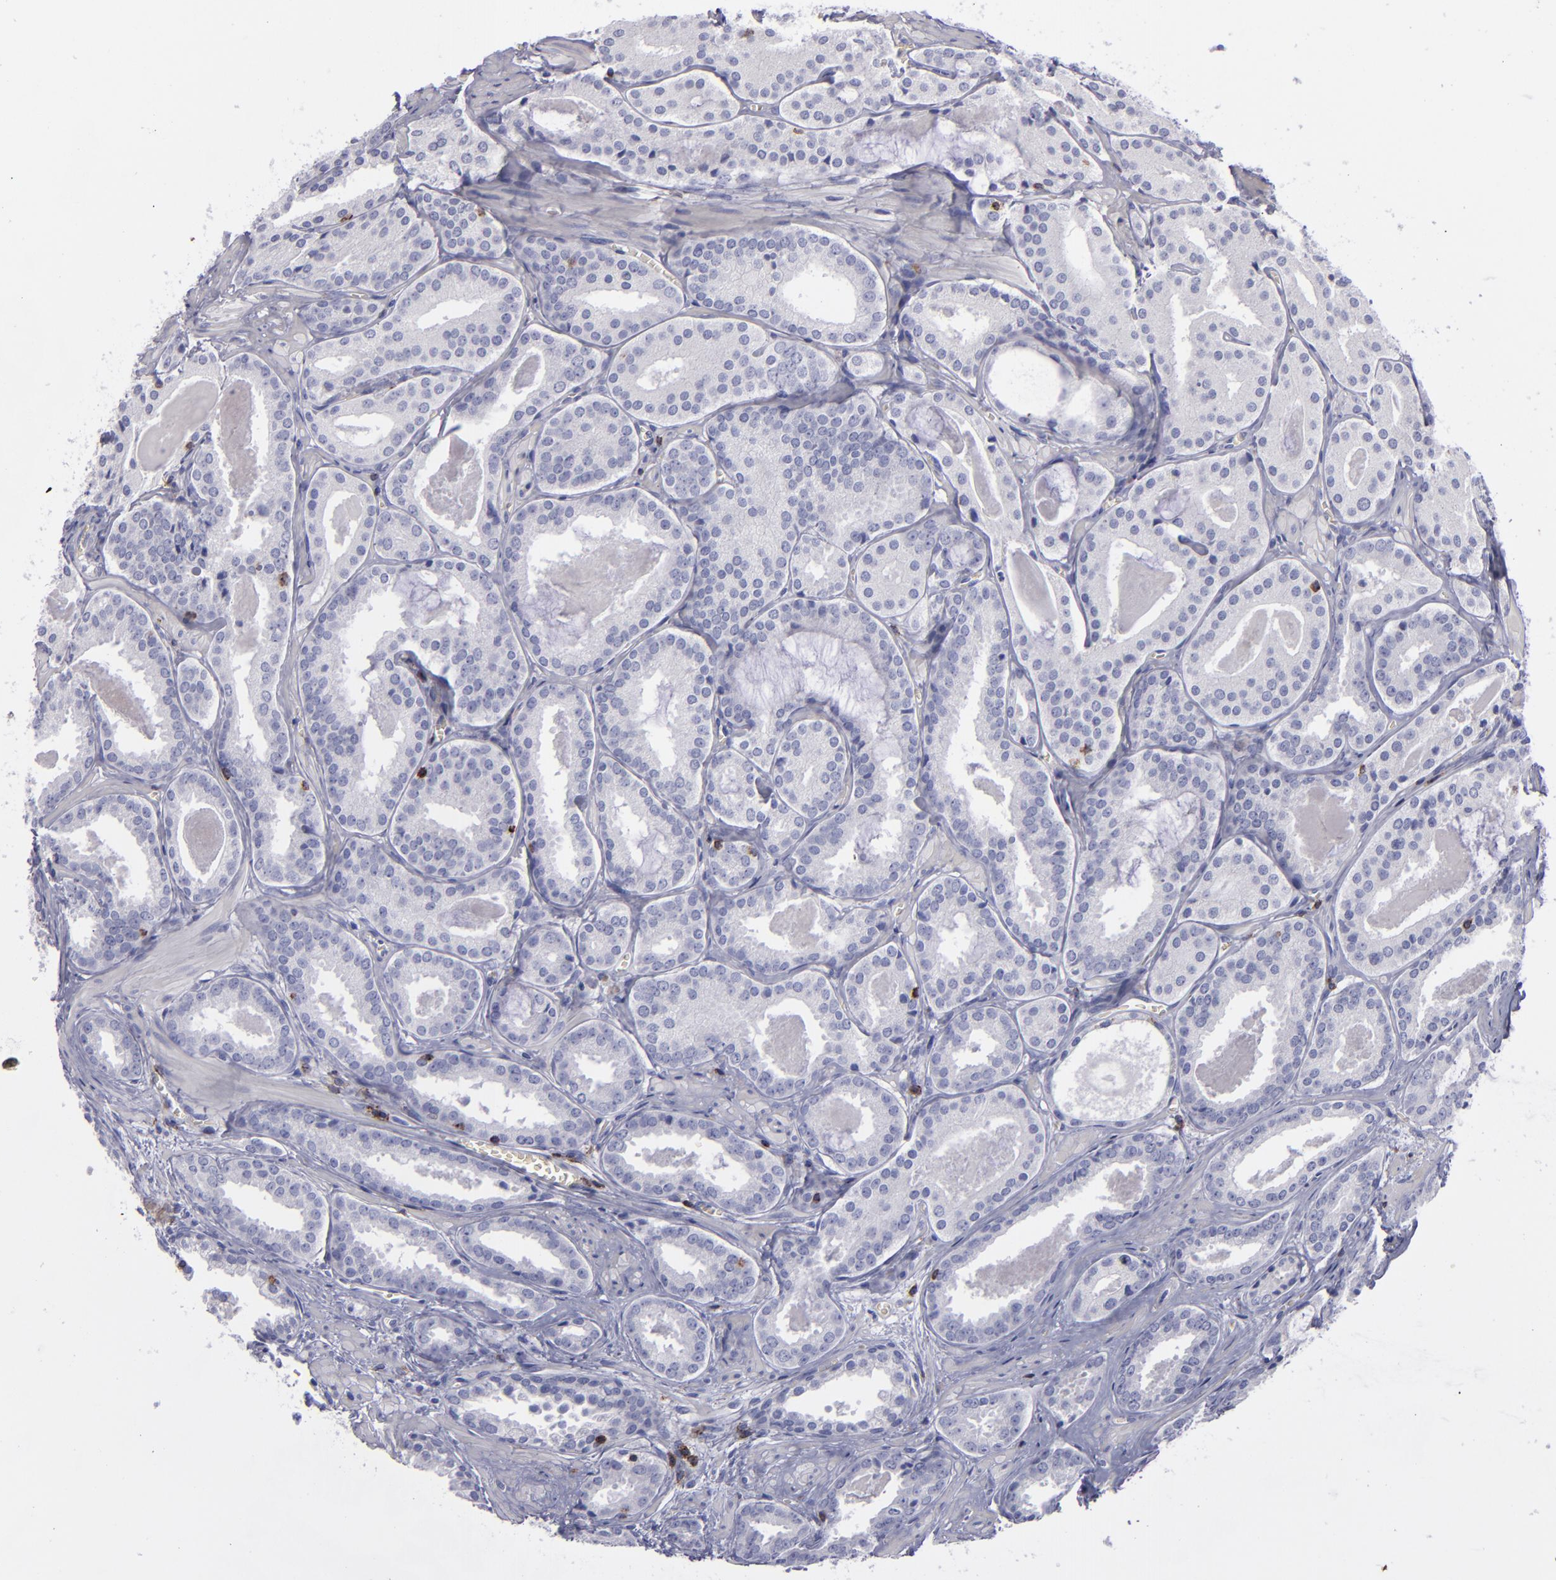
{"staining": {"intensity": "negative", "quantity": "none", "location": "none"}, "tissue": "prostate cancer", "cell_type": "Tumor cells", "image_type": "cancer", "snomed": [{"axis": "morphology", "description": "Adenocarcinoma, Medium grade"}, {"axis": "topography", "description": "Prostate"}], "caption": "Tumor cells are negative for brown protein staining in medium-grade adenocarcinoma (prostate).", "gene": "CD2", "patient": {"sex": "male", "age": 64}}